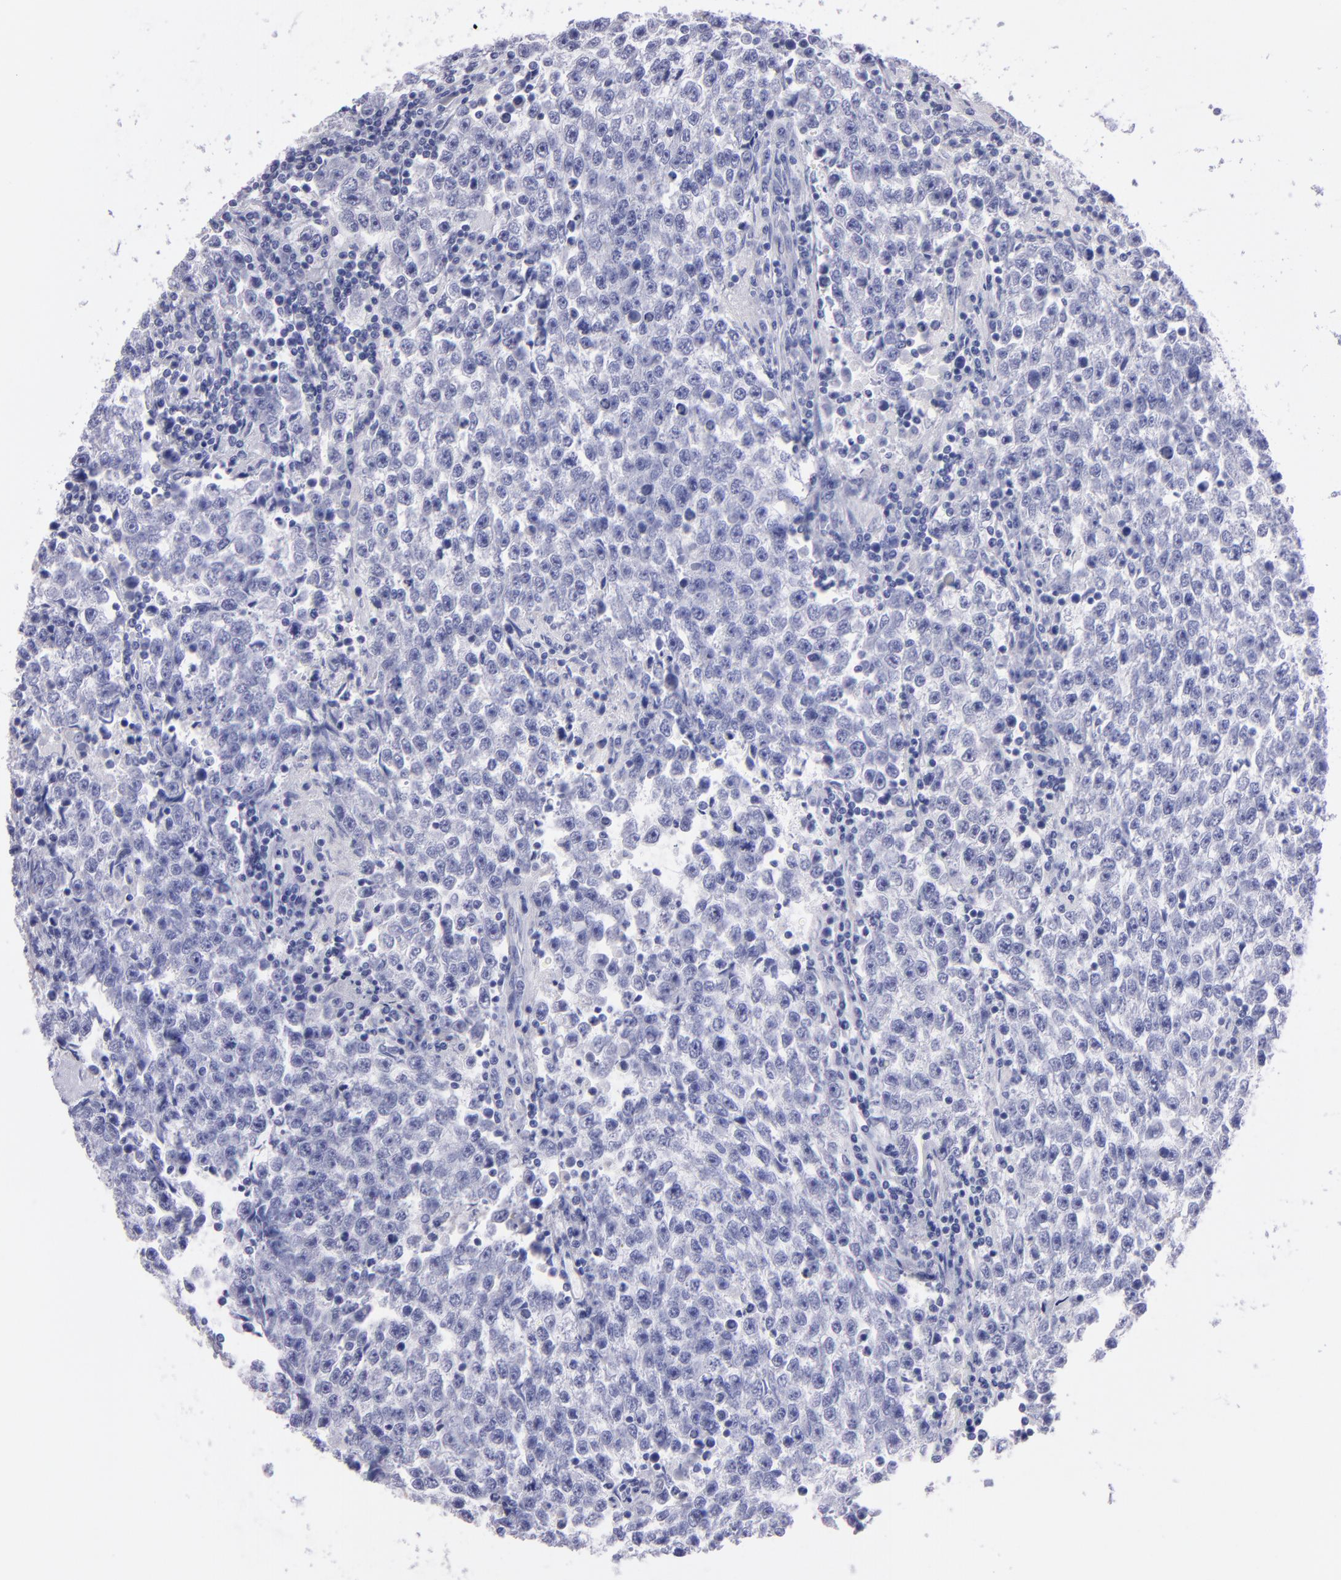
{"staining": {"intensity": "negative", "quantity": "none", "location": "none"}, "tissue": "testis cancer", "cell_type": "Tumor cells", "image_type": "cancer", "snomed": [{"axis": "morphology", "description": "Seminoma, NOS"}, {"axis": "topography", "description": "Testis"}], "caption": "Tumor cells are negative for protein expression in human seminoma (testis).", "gene": "TG", "patient": {"sex": "male", "age": 36}}